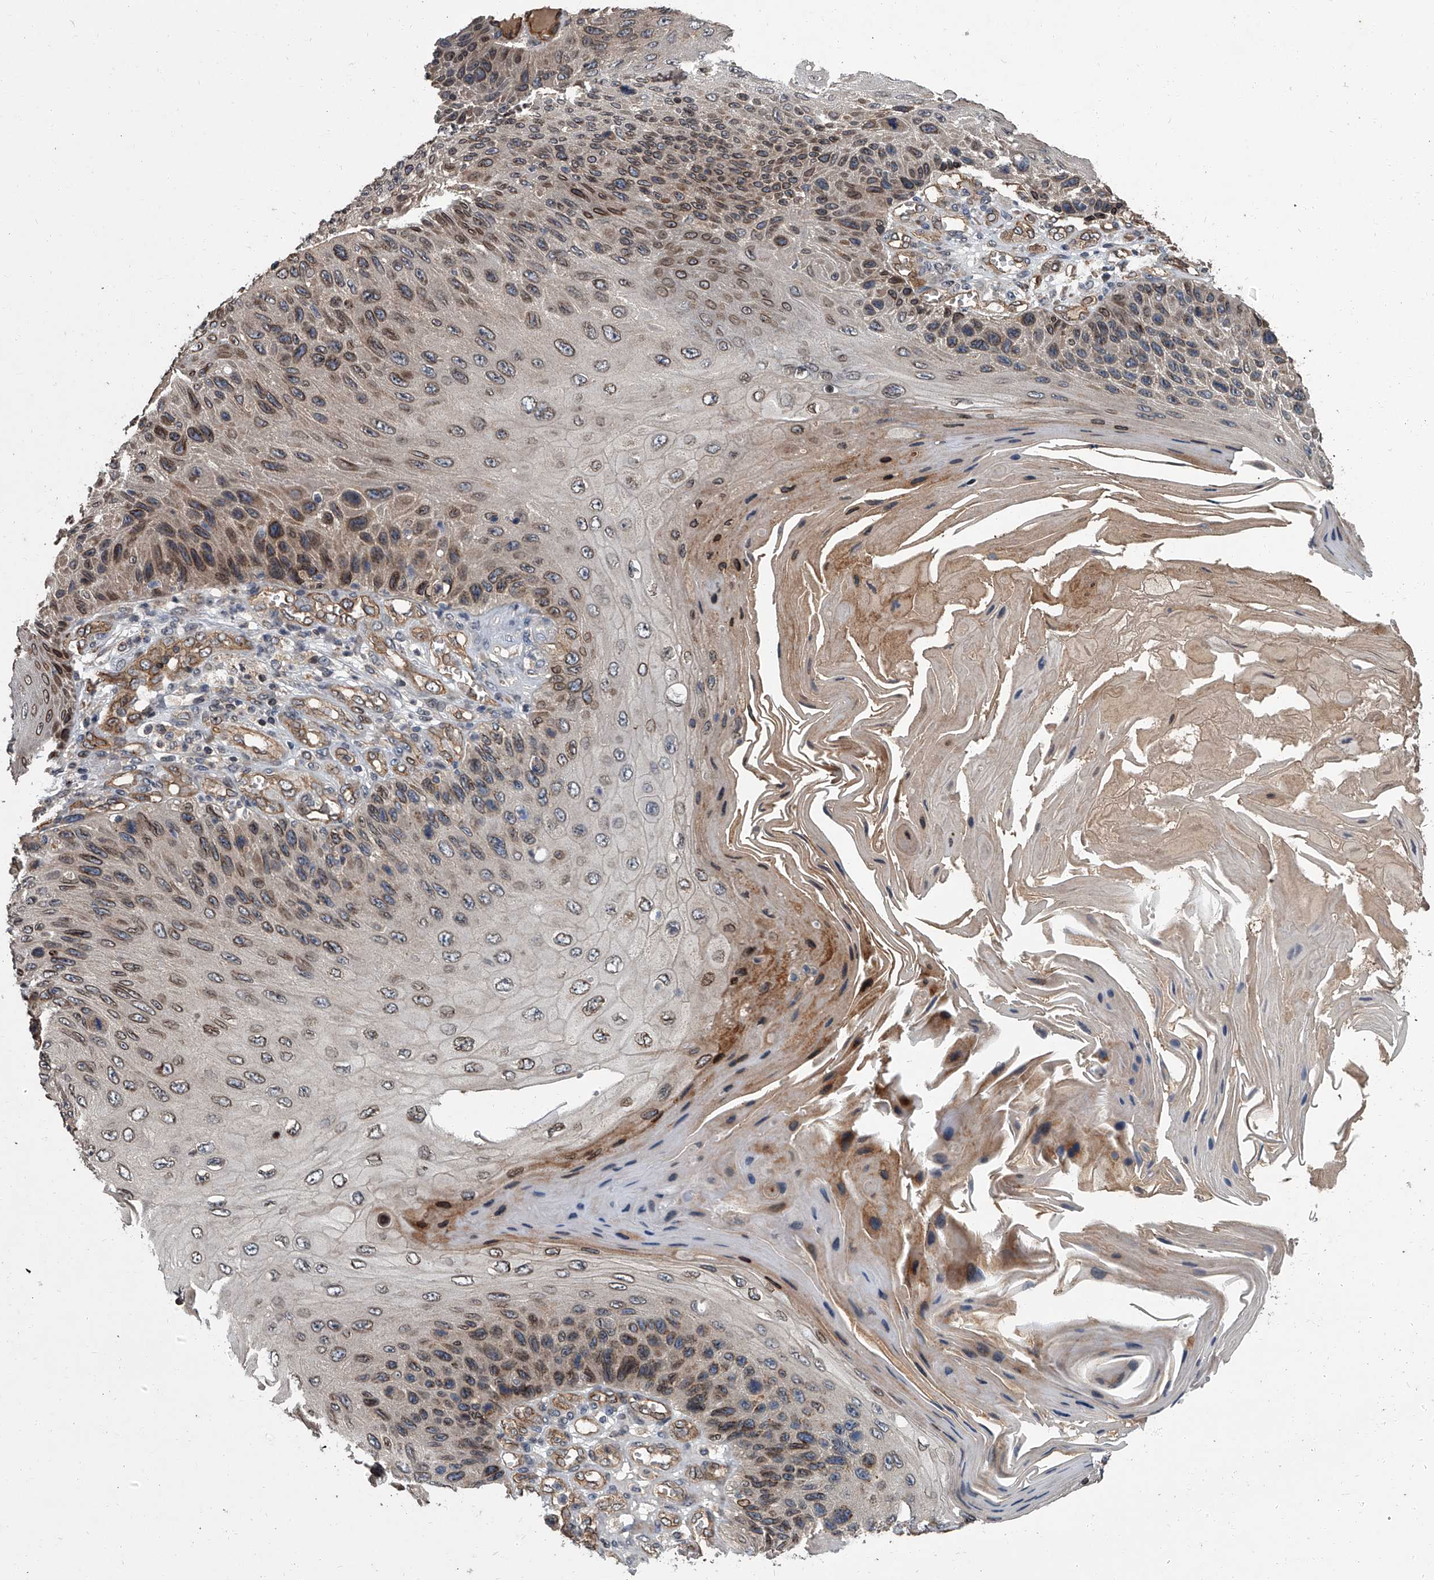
{"staining": {"intensity": "moderate", "quantity": ">75%", "location": "cytoplasmic/membranous,nuclear"}, "tissue": "skin cancer", "cell_type": "Tumor cells", "image_type": "cancer", "snomed": [{"axis": "morphology", "description": "Squamous cell carcinoma, NOS"}, {"axis": "topography", "description": "Skin"}], "caption": "IHC (DAB (3,3'-diaminobenzidine)) staining of skin cancer demonstrates moderate cytoplasmic/membranous and nuclear protein staining in about >75% of tumor cells. The staining is performed using DAB brown chromogen to label protein expression. The nuclei are counter-stained blue using hematoxylin.", "gene": "LRRC8C", "patient": {"sex": "female", "age": 88}}